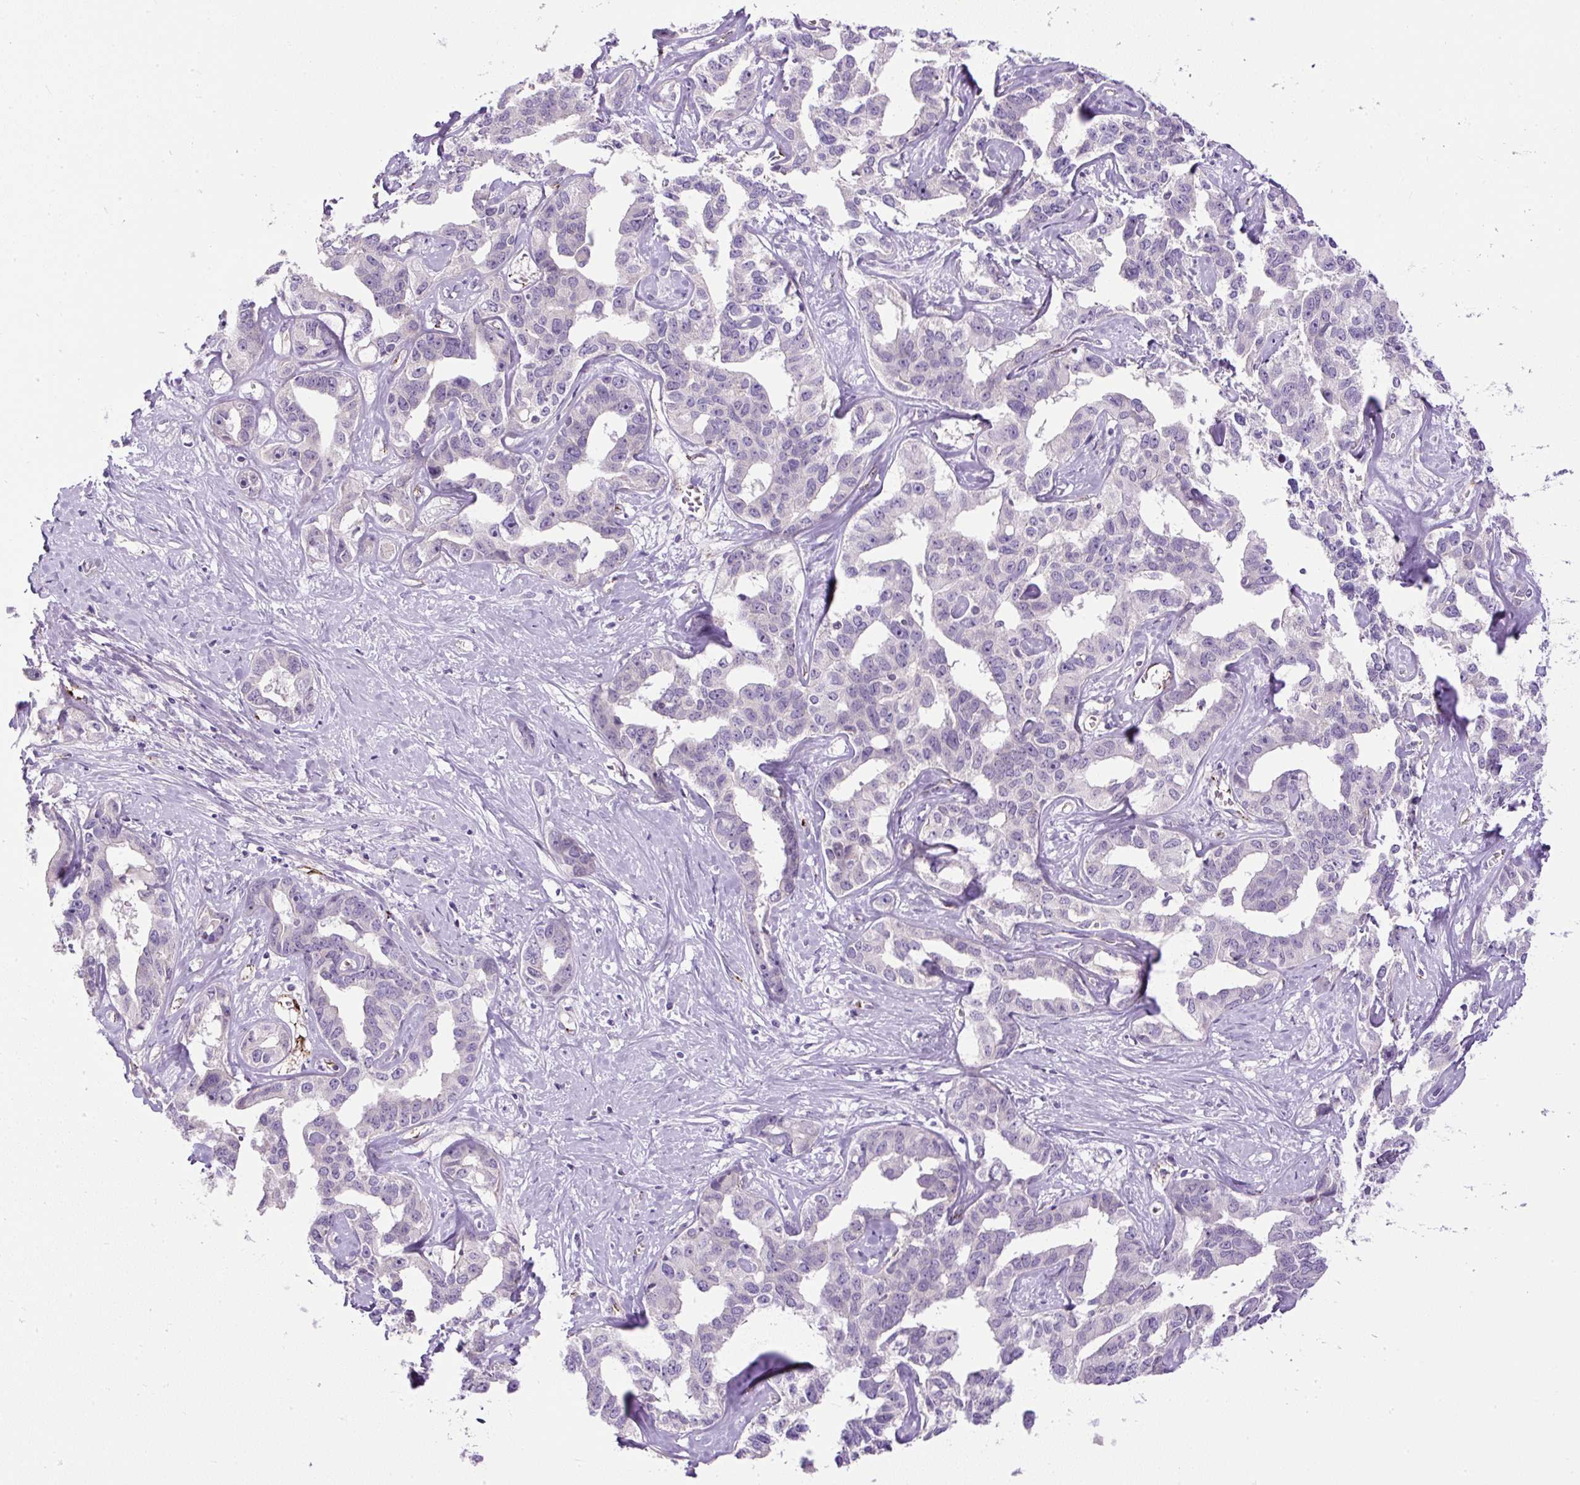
{"staining": {"intensity": "negative", "quantity": "none", "location": "none"}, "tissue": "liver cancer", "cell_type": "Tumor cells", "image_type": "cancer", "snomed": [{"axis": "morphology", "description": "Cholangiocarcinoma"}, {"axis": "topography", "description": "Liver"}], "caption": "Tumor cells show no significant expression in liver cancer (cholangiocarcinoma). (Stains: DAB (3,3'-diaminobenzidine) immunohistochemistry with hematoxylin counter stain, Microscopy: brightfield microscopy at high magnification).", "gene": "LEFTY2", "patient": {"sex": "male", "age": 59}}